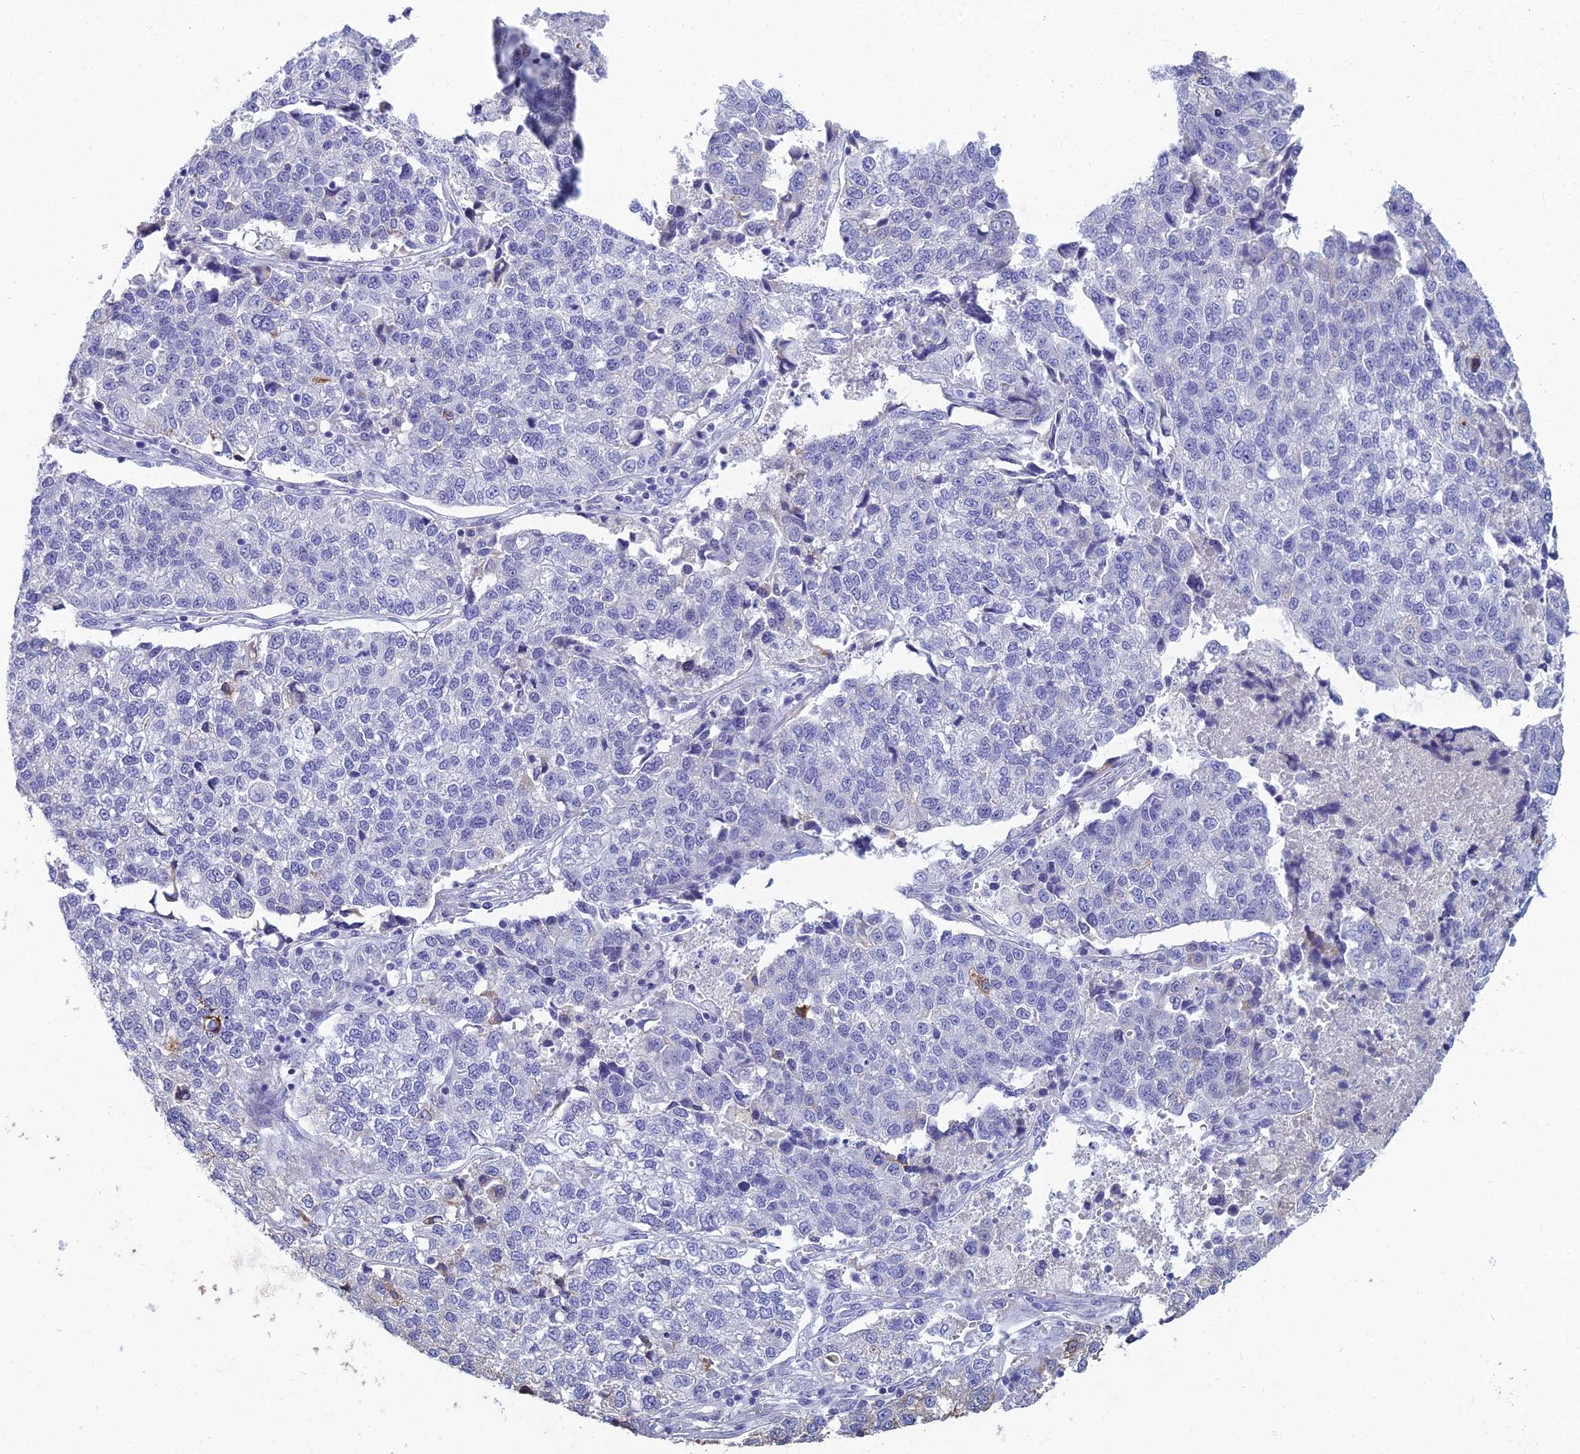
{"staining": {"intensity": "negative", "quantity": "none", "location": "none"}, "tissue": "lung cancer", "cell_type": "Tumor cells", "image_type": "cancer", "snomed": [{"axis": "morphology", "description": "Adenocarcinoma, NOS"}, {"axis": "topography", "description": "Lung"}], "caption": "The IHC image has no significant staining in tumor cells of lung cancer (adenocarcinoma) tissue. The staining was performed using DAB (3,3'-diaminobenzidine) to visualize the protein expression in brown, while the nuclei were stained in blue with hematoxylin (Magnification: 20x).", "gene": "MUC13", "patient": {"sex": "male", "age": 49}}